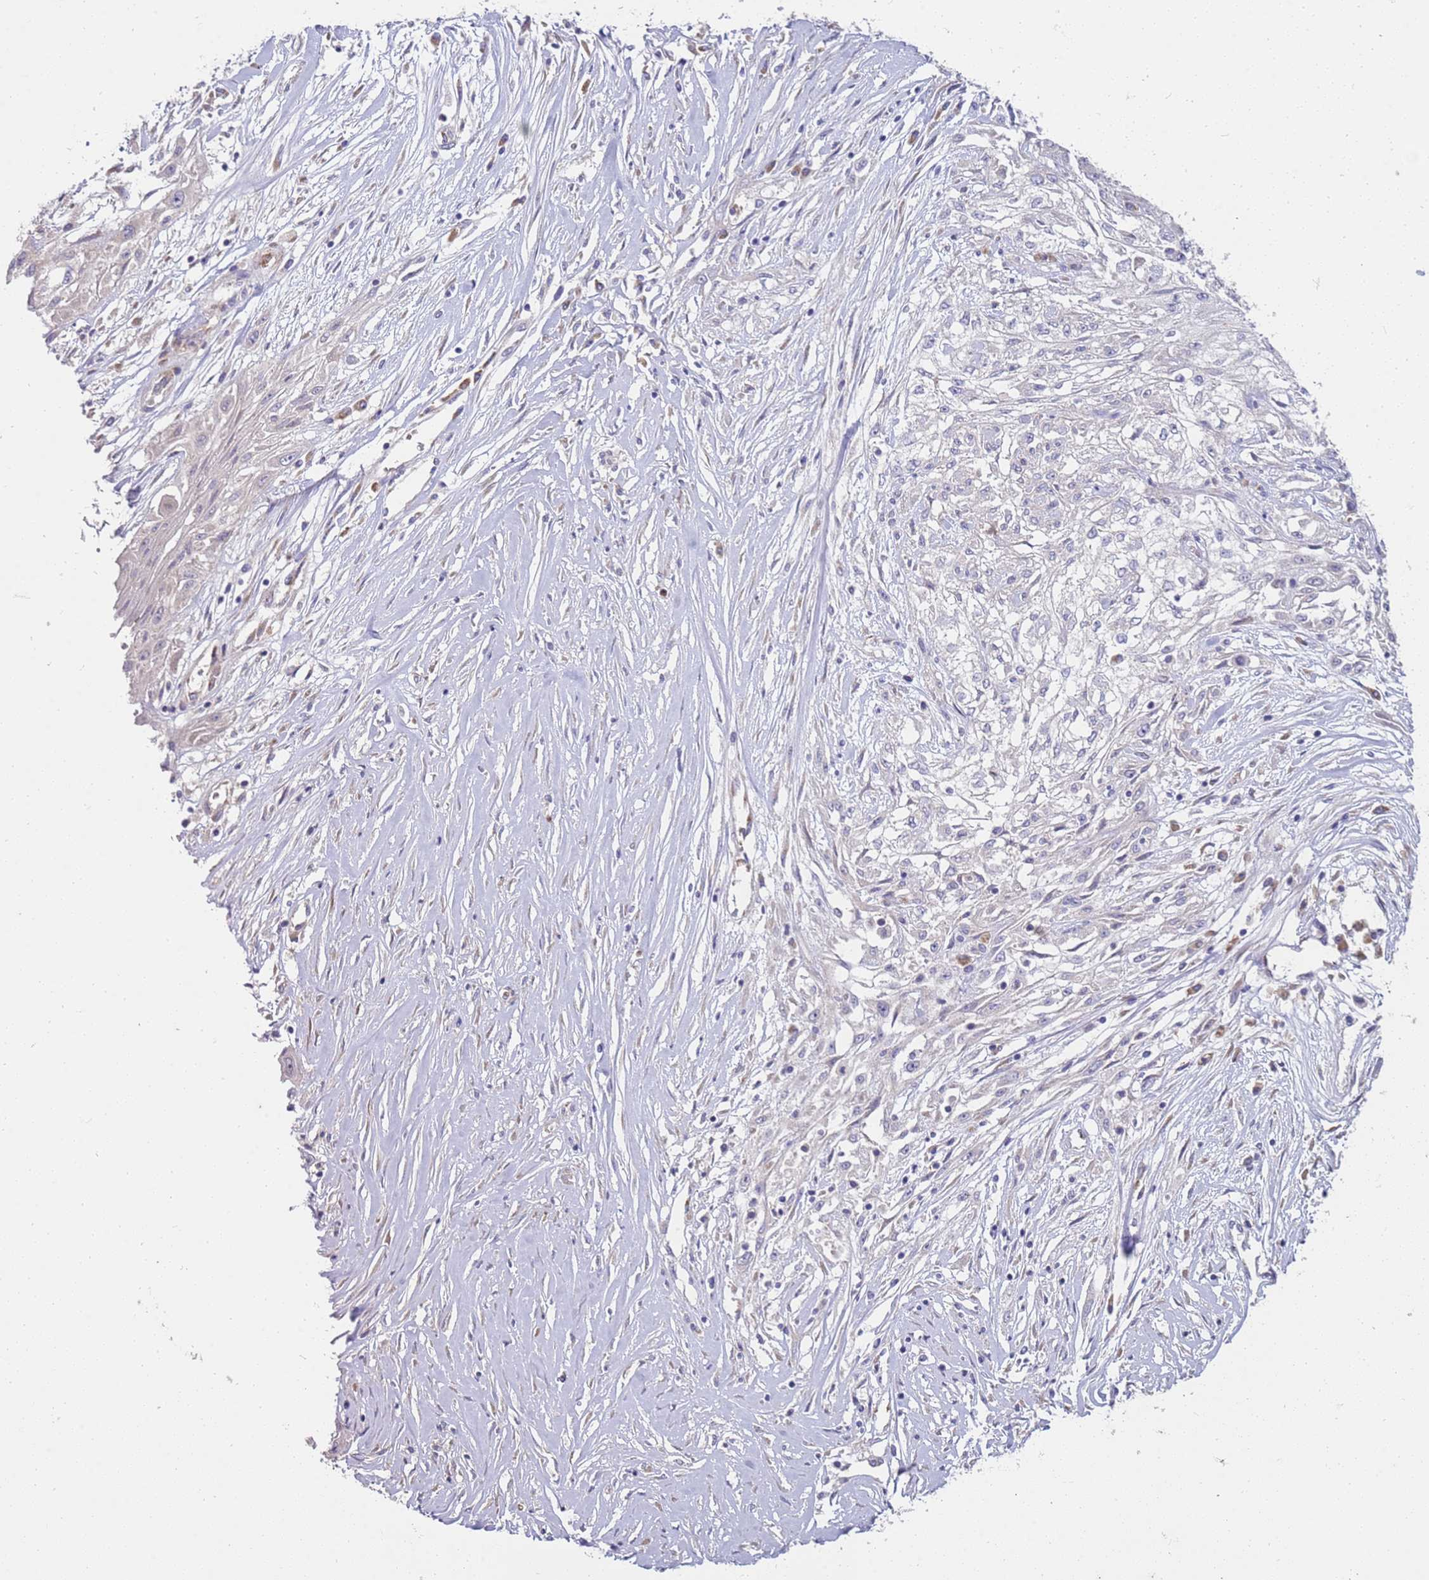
{"staining": {"intensity": "negative", "quantity": "none", "location": "none"}, "tissue": "skin cancer", "cell_type": "Tumor cells", "image_type": "cancer", "snomed": [{"axis": "morphology", "description": "Squamous cell carcinoma, NOS"}, {"axis": "morphology", "description": "Squamous cell carcinoma, metastatic, NOS"}, {"axis": "topography", "description": "Skin"}, {"axis": "topography", "description": "Lymph node"}], "caption": "Immunohistochemistry (IHC) micrograph of skin metastatic squamous cell carcinoma stained for a protein (brown), which reveals no staining in tumor cells.", "gene": "NMUR2", "patient": {"sex": "male", "age": 75}}